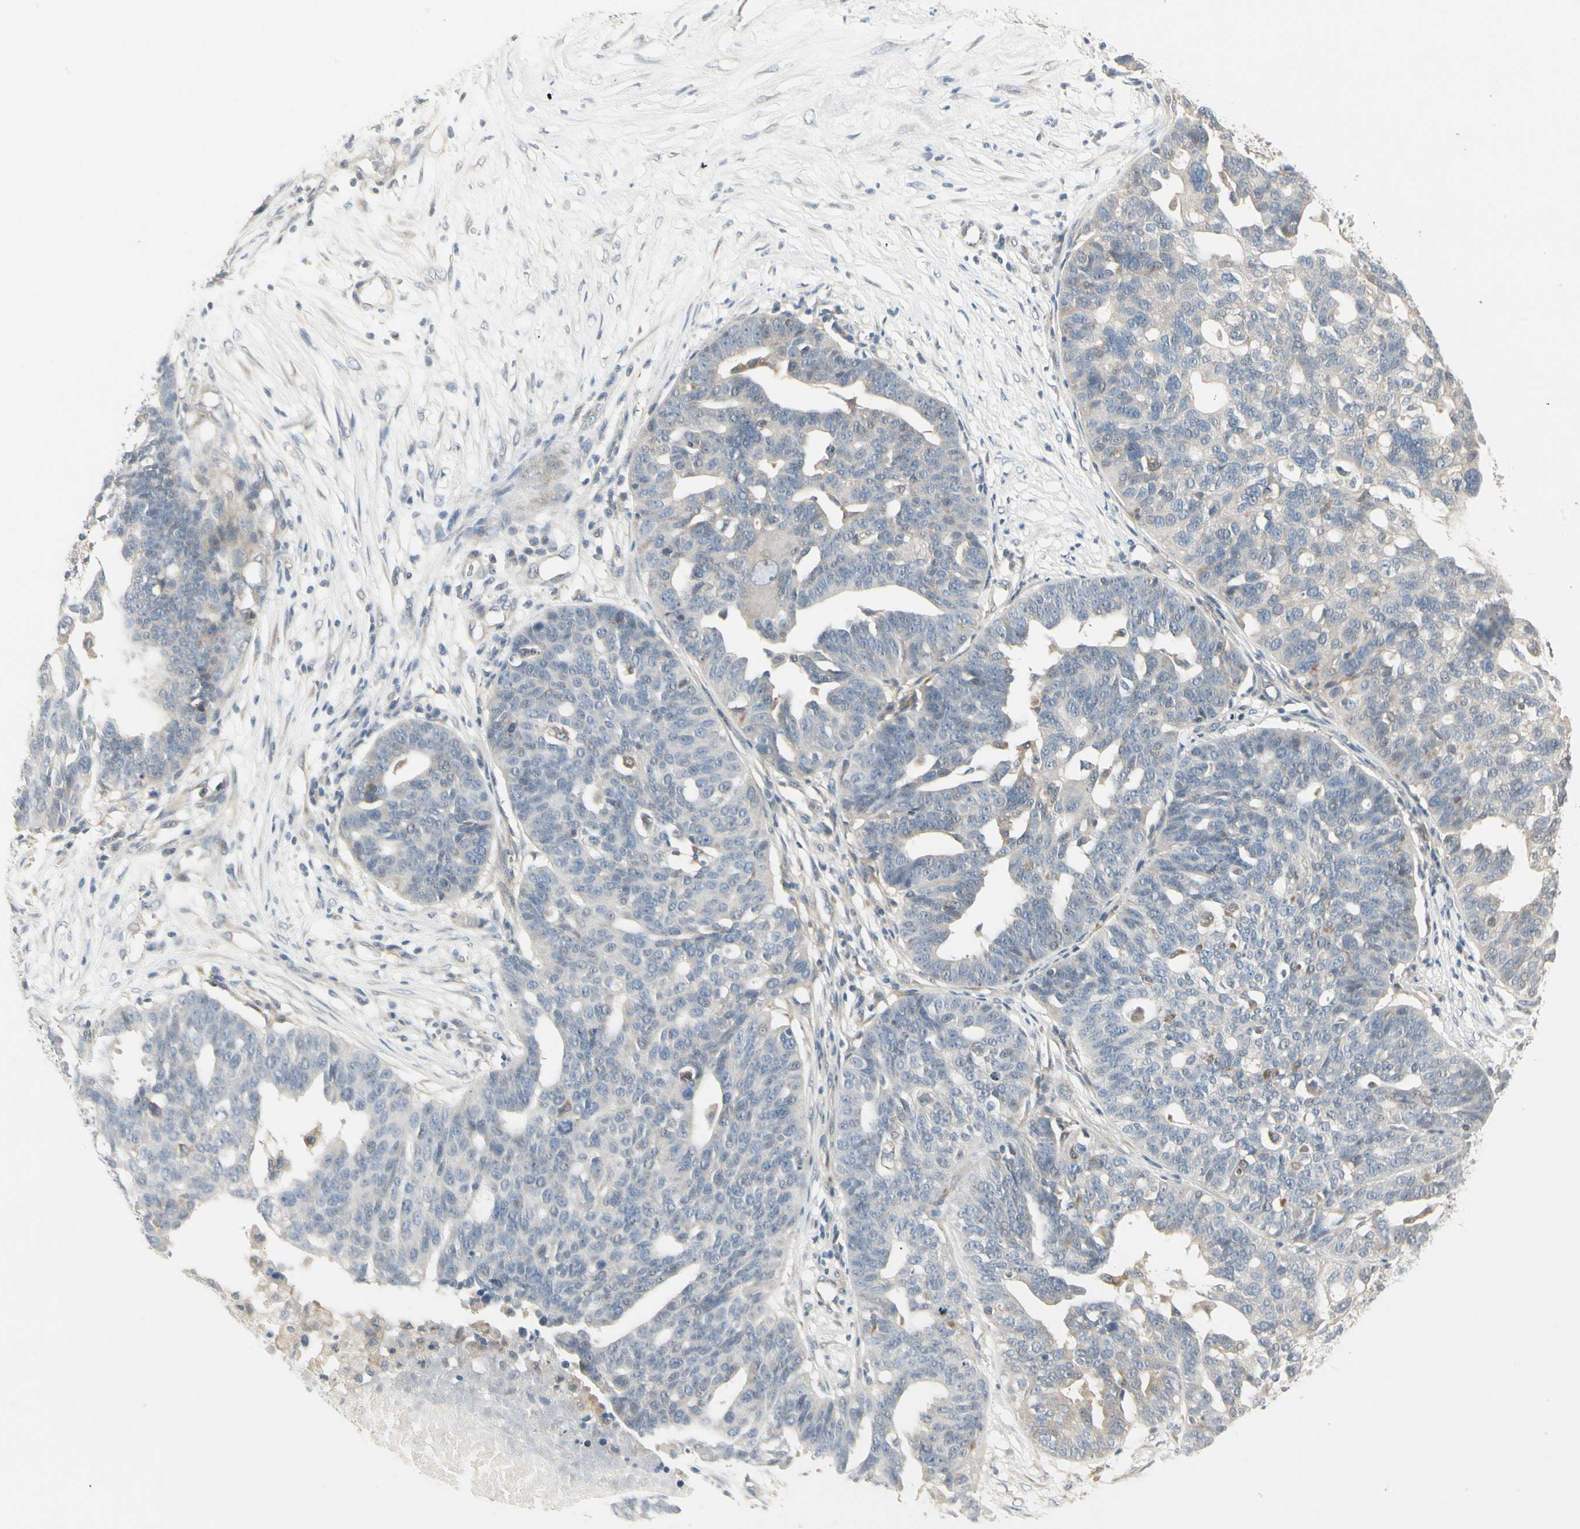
{"staining": {"intensity": "weak", "quantity": "<25%", "location": "cytoplasmic/membranous"}, "tissue": "ovarian cancer", "cell_type": "Tumor cells", "image_type": "cancer", "snomed": [{"axis": "morphology", "description": "Cystadenocarcinoma, serous, NOS"}, {"axis": "topography", "description": "Ovary"}], "caption": "Tumor cells are negative for protein expression in human ovarian cancer (serous cystadenocarcinoma).", "gene": "ZFP36", "patient": {"sex": "female", "age": 59}}